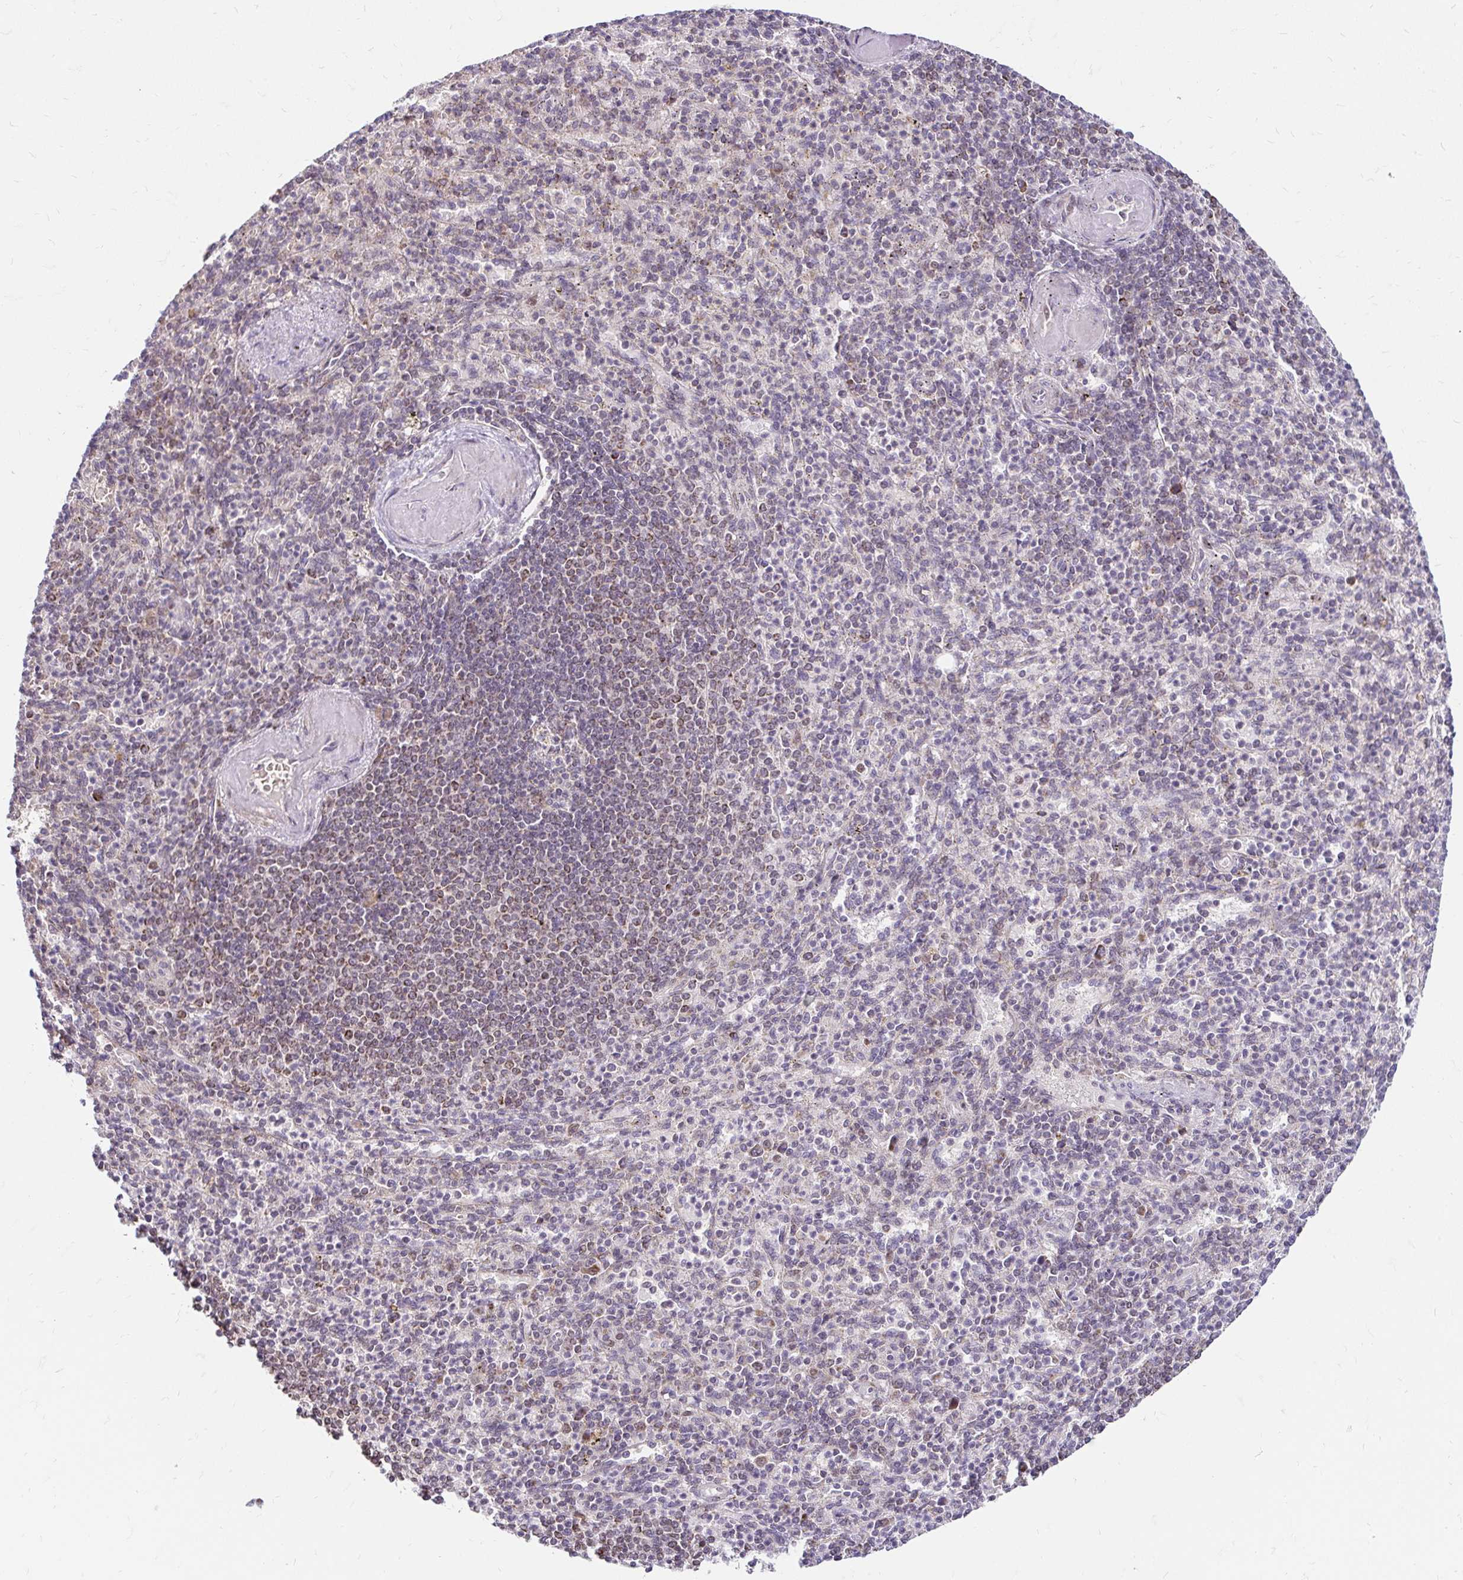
{"staining": {"intensity": "weak", "quantity": "<25%", "location": "cytoplasmic/membranous"}, "tissue": "spleen", "cell_type": "Cells in red pulp", "image_type": "normal", "snomed": [{"axis": "morphology", "description": "Normal tissue, NOS"}, {"axis": "topography", "description": "Spleen"}], "caption": "Immunohistochemistry (IHC) micrograph of unremarkable spleen: spleen stained with DAB (3,3'-diaminobenzidine) reveals no significant protein expression in cells in red pulp.", "gene": "TIMM50", "patient": {"sex": "female", "age": 74}}